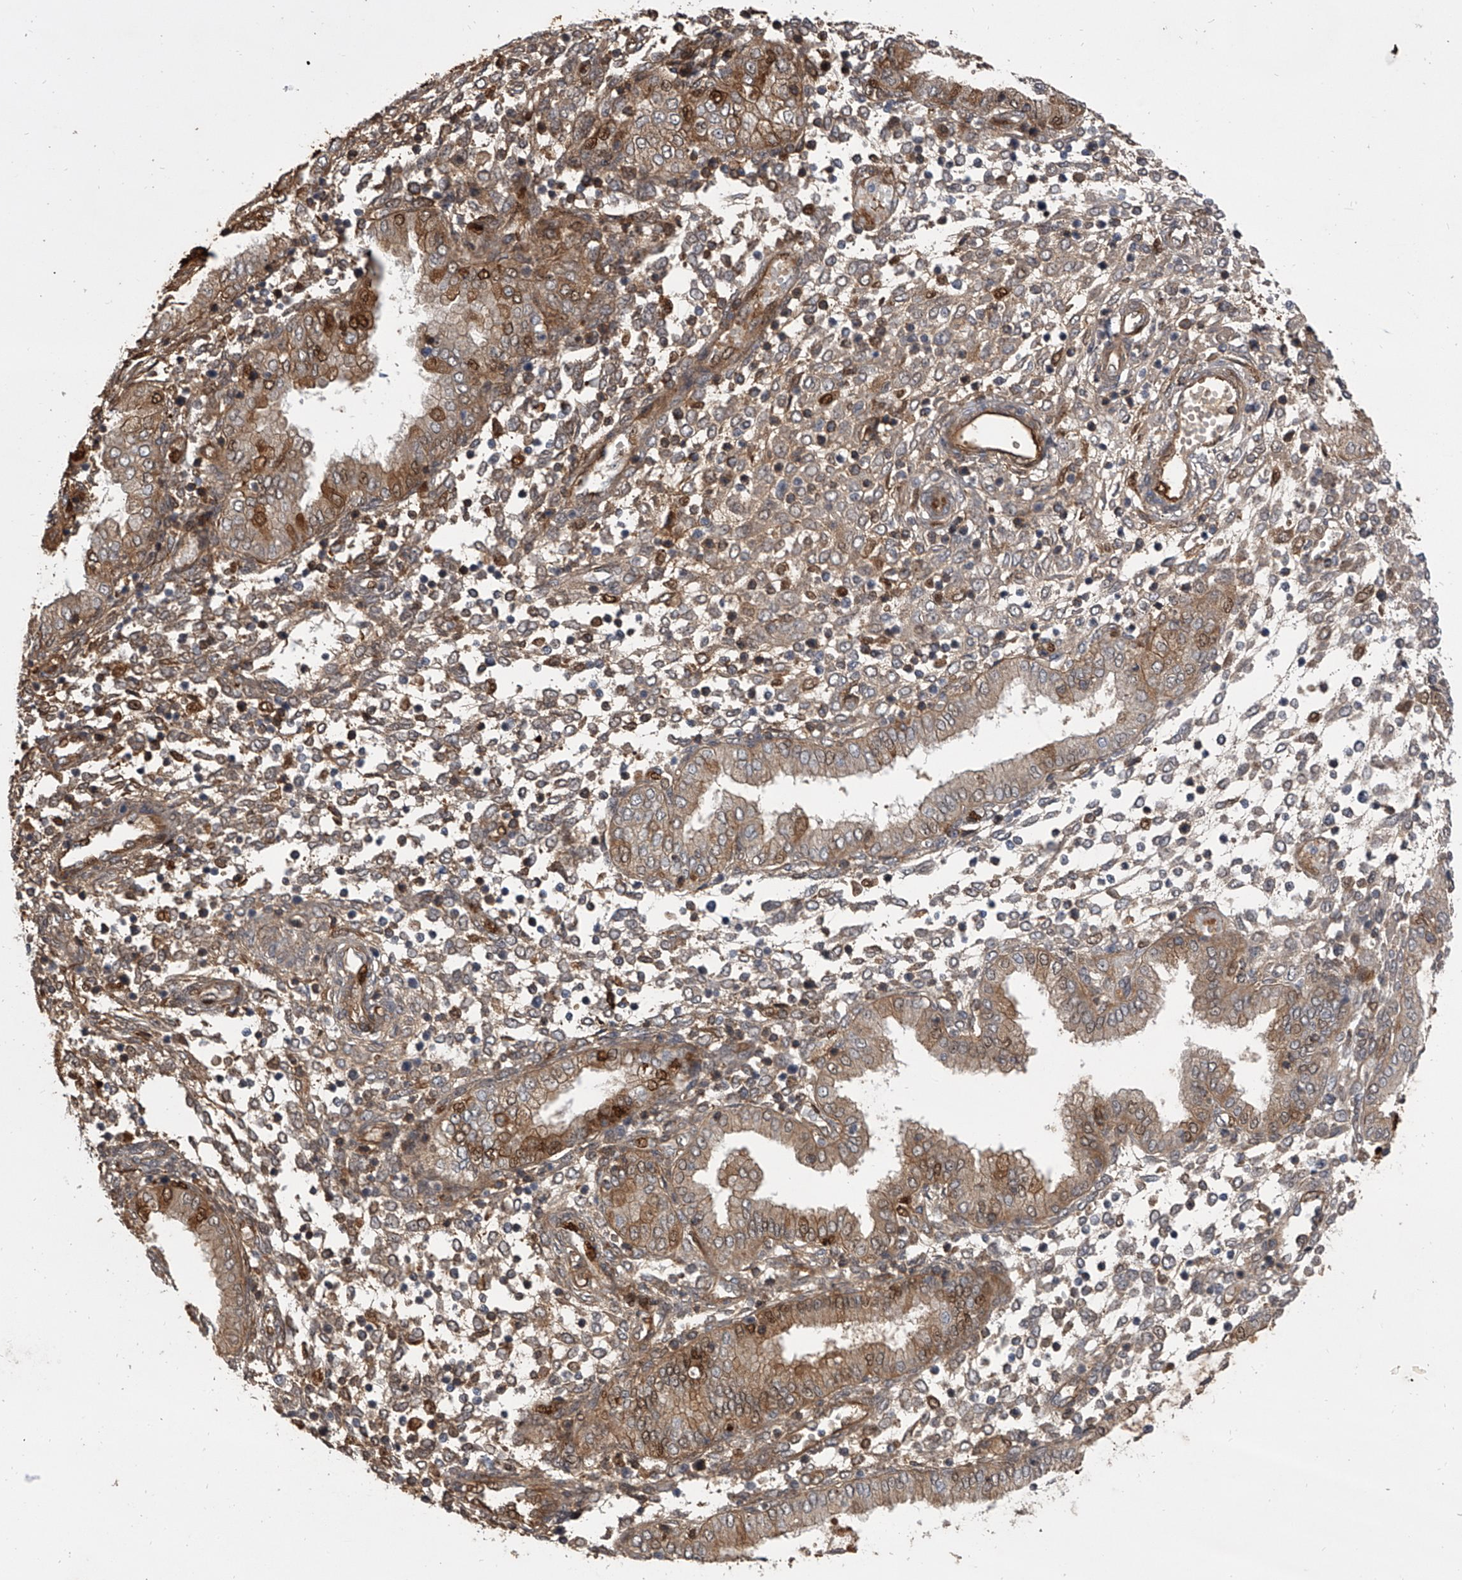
{"staining": {"intensity": "moderate", "quantity": ">75%", "location": "cytoplasmic/membranous"}, "tissue": "endometrium", "cell_type": "Cells in endometrial stroma", "image_type": "normal", "snomed": [{"axis": "morphology", "description": "Normal tissue, NOS"}, {"axis": "topography", "description": "Endometrium"}], "caption": "Brown immunohistochemical staining in benign endometrium displays moderate cytoplasmic/membranous positivity in approximately >75% of cells in endometrial stroma. Immunohistochemistry (ihc) stains the protein of interest in brown and the nuclei are stained blue.", "gene": "HEATR6", "patient": {"sex": "female", "age": 53}}